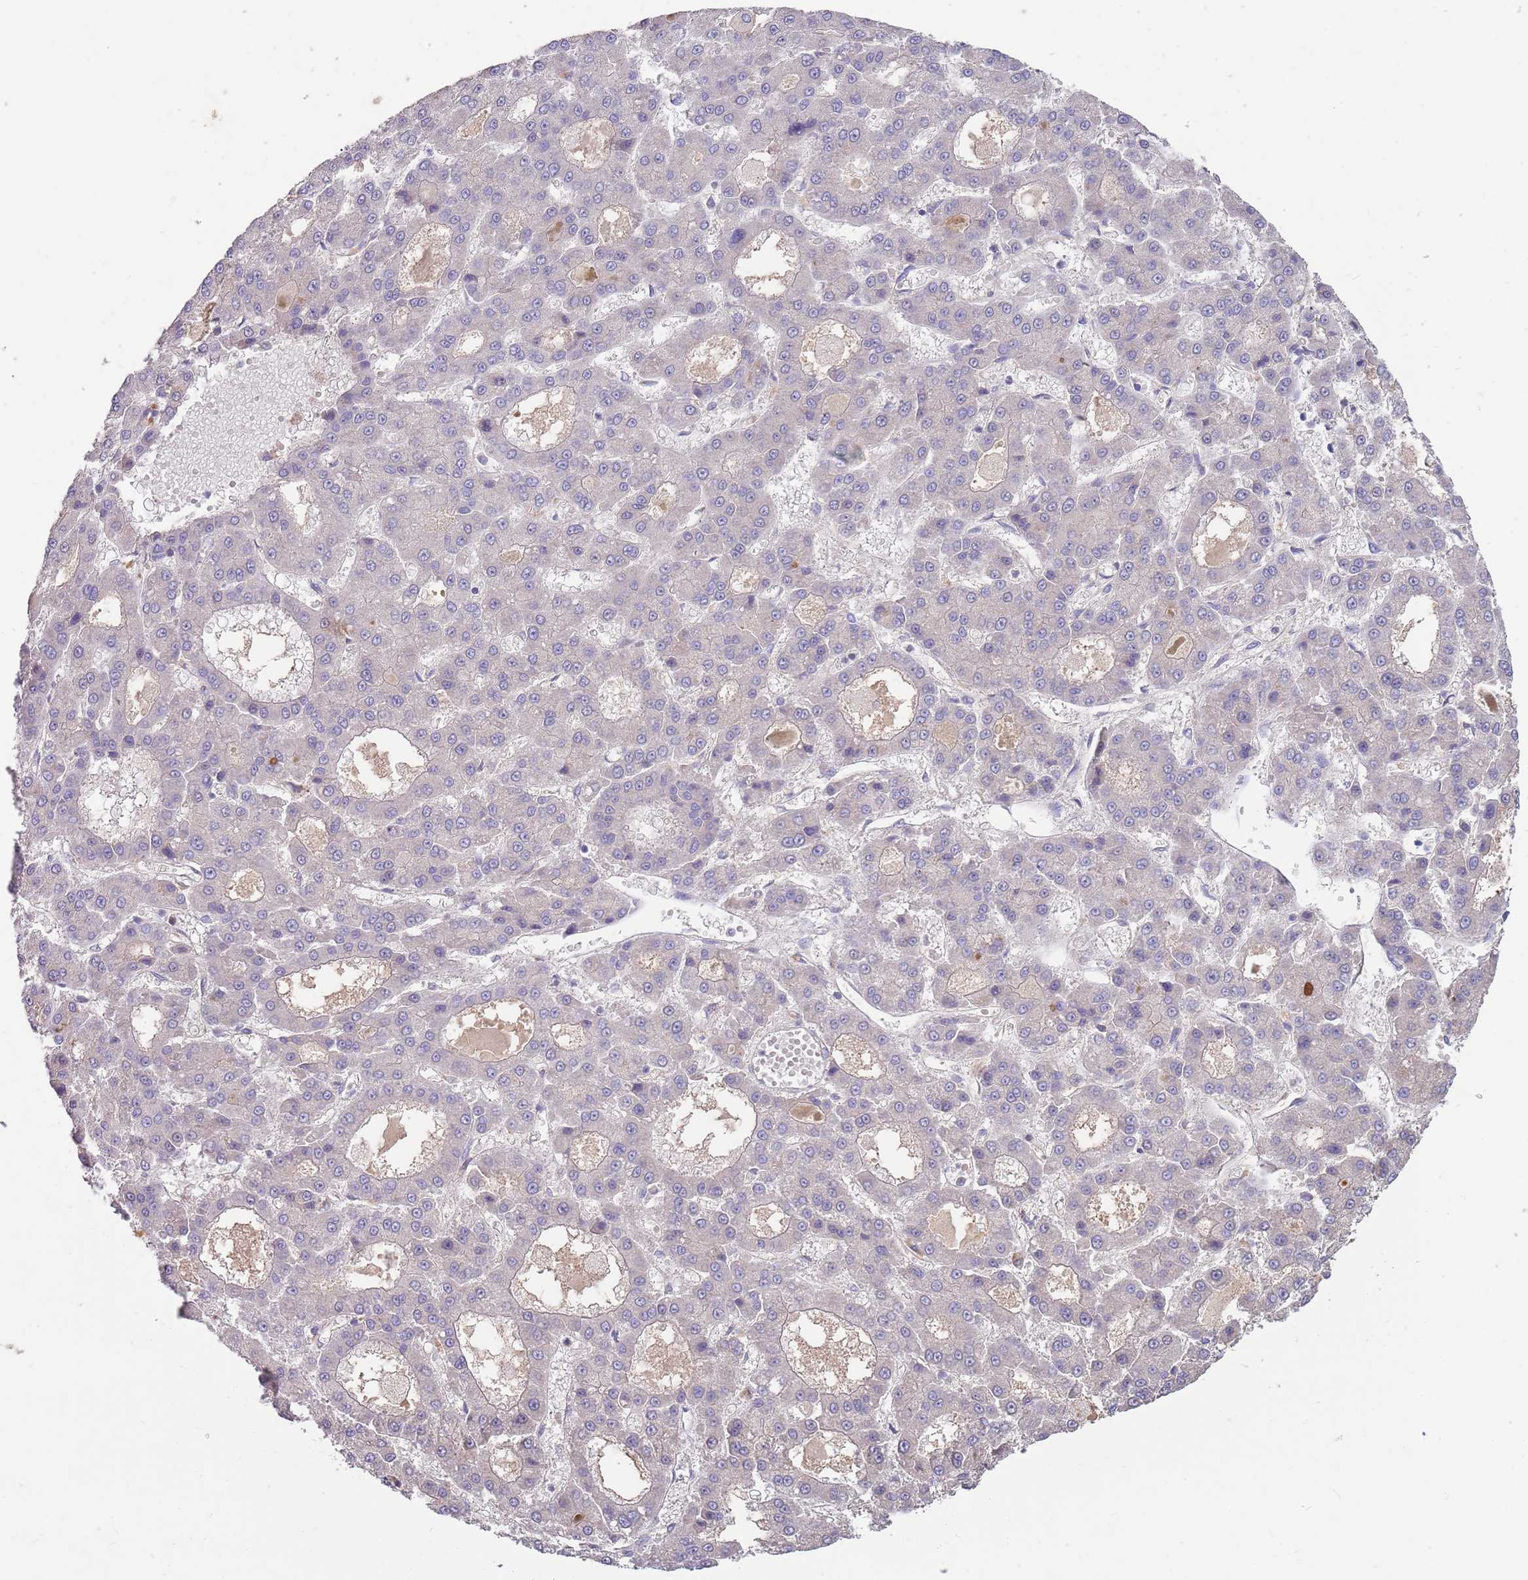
{"staining": {"intensity": "negative", "quantity": "none", "location": "none"}, "tissue": "liver cancer", "cell_type": "Tumor cells", "image_type": "cancer", "snomed": [{"axis": "morphology", "description": "Carcinoma, Hepatocellular, NOS"}, {"axis": "topography", "description": "Liver"}], "caption": "This is a histopathology image of immunohistochemistry staining of liver cancer (hepatocellular carcinoma), which shows no positivity in tumor cells.", "gene": "MEI1", "patient": {"sex": "male", "age": 70}}